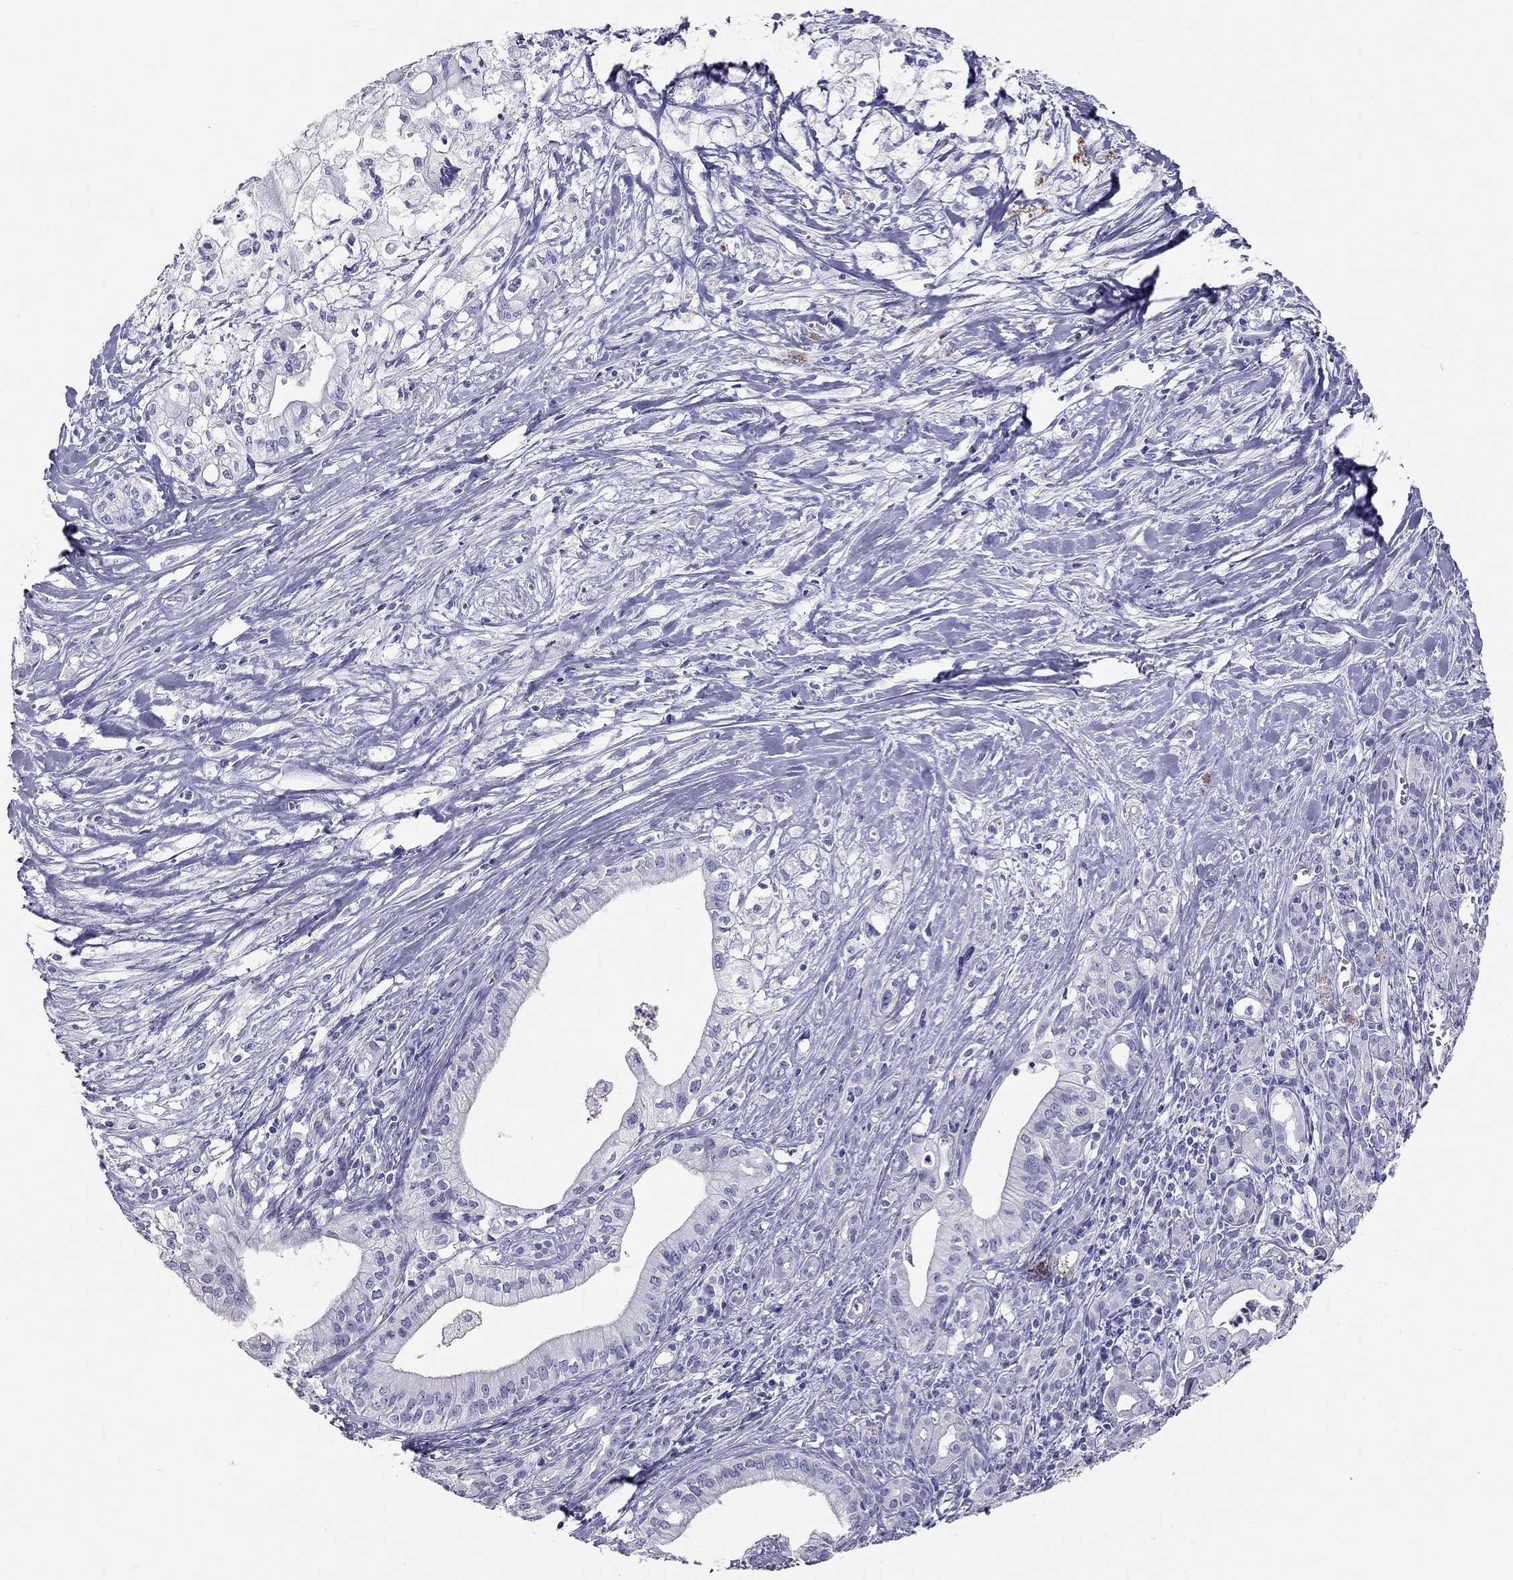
{"staining": {"intensity": "negative", "quantity": "none", "location": "none"}, "tissue": "pancreatic cancer", "cell_type": "Tumor cells", "image_type": "cancer", "snomed": [{"axis": "morphology", "description": "Adenocarcinoma, NOS"}, {"axis": "topography", "description": "Pancreas"}], "caption": "This is a photomicrograph of immunohistochemistry staining of pancreatic adenocarcinoma, which shows no staining in tumor cells. The staining was performed using DAB to visualize the protein expression in brown, while the nuclei were stained in blue with hematoxylin (Magnification: 20x).", "gene": "KLRG1", "patient": {"sex": "male", "age": 71}}